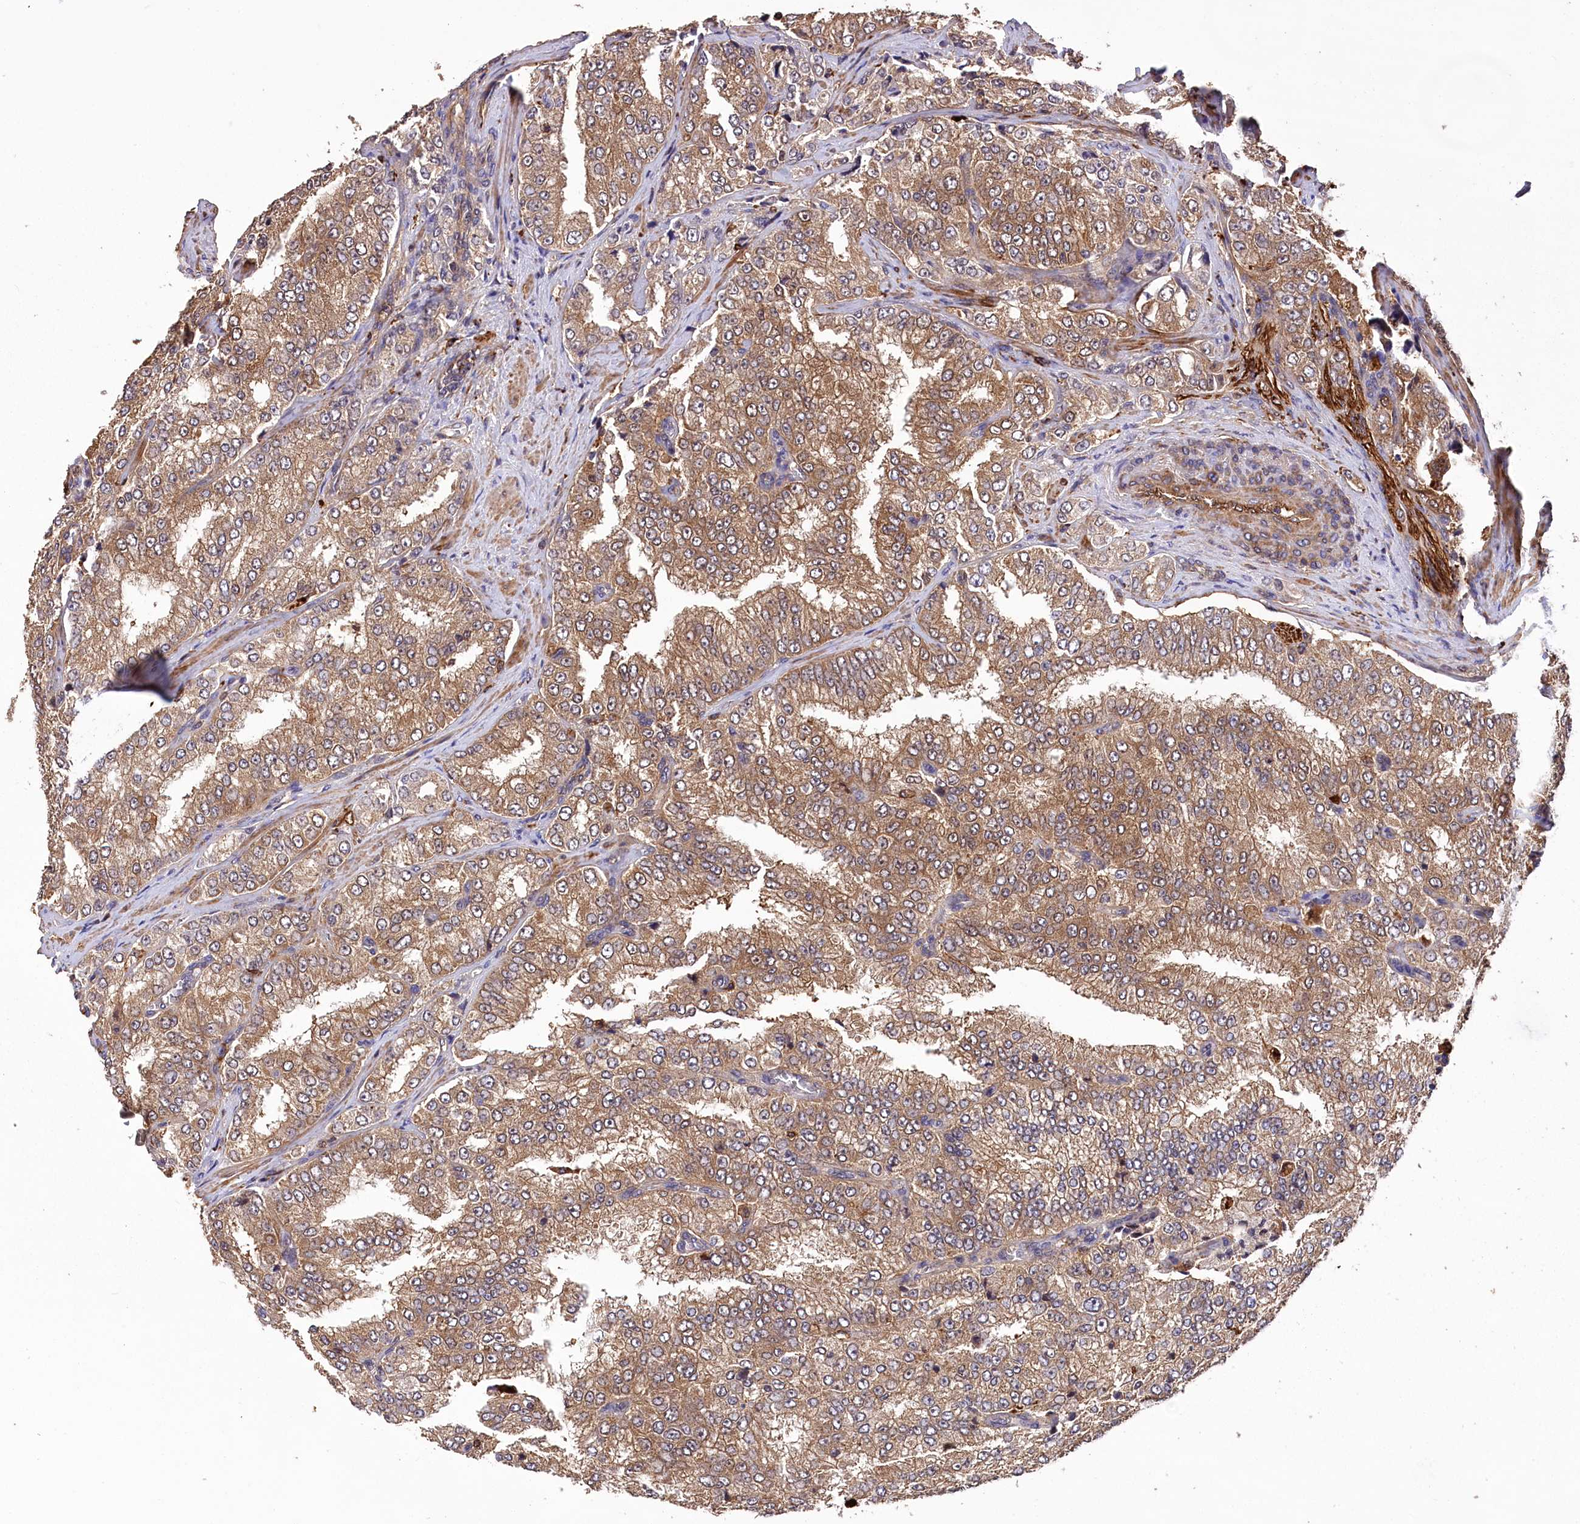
{"staining": {"intensity": "moderate", "quantity": ">75%", "location": "cytoplasmic/membranous"}, "tissue": "prostate cancer", "cell_type": "Tumor cells", "image_type": "cancer", "snomed": [{"axis": "morphology", "description": "Adenocarcinoma, High grade"}, {"axis": "topography", "description": "Prostate"}], "caption": "DAB immunohistochemical staining of human prostate cancer (adenocarcinoma (high-grade)) reveals moderate cytoplasmic/membranous protein staining in about >75% of tumor cells.", "gene": "DPP3", "patient": {"sex": "male", "age": 58}}